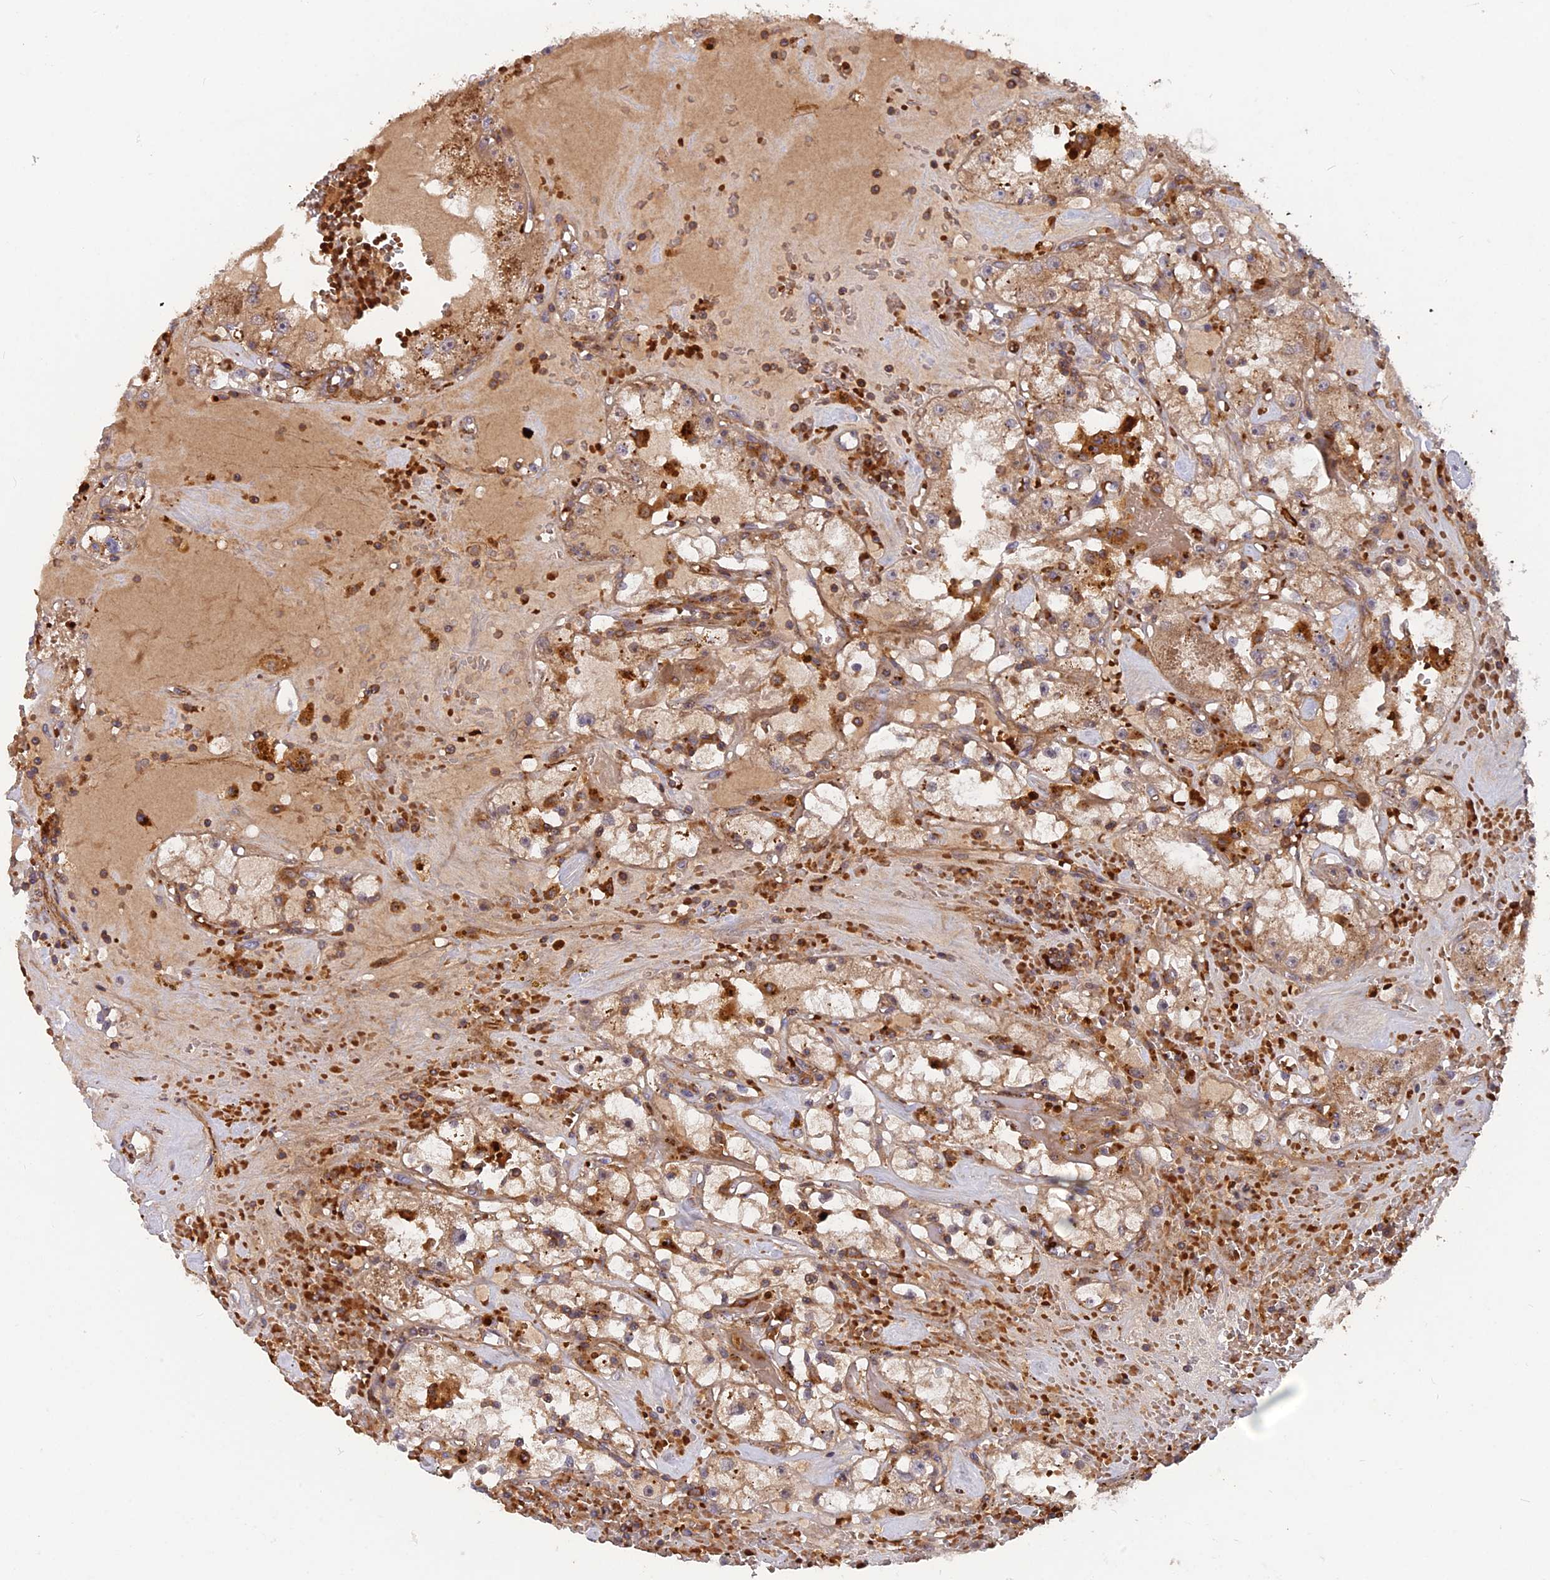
{"staining": {"intensity": "moderate", "quantity": "<25%", "location": "cytoplasmic/membranous"}, "tissue": "renal cancer", "cell_type": "Tumor cells", "image_type": "cancer", "snomed": [{"axis": "morphology", "description": "Adenocarcinoma, NOS"}, {"axis": "topography", "description": "Kidney"}], "caption": "IHC photomicrograph of neoplastic tissue: human renal cancer stained using immunohistochemistry shows low levels of moderate protein expression localized specifically in the cytoplasmic/membranous of tumor cells, appearing as a cytoplasmic/membranous brown color.", "gene": "CPNE7", "patient": {"sex": "male", "age": 56}}